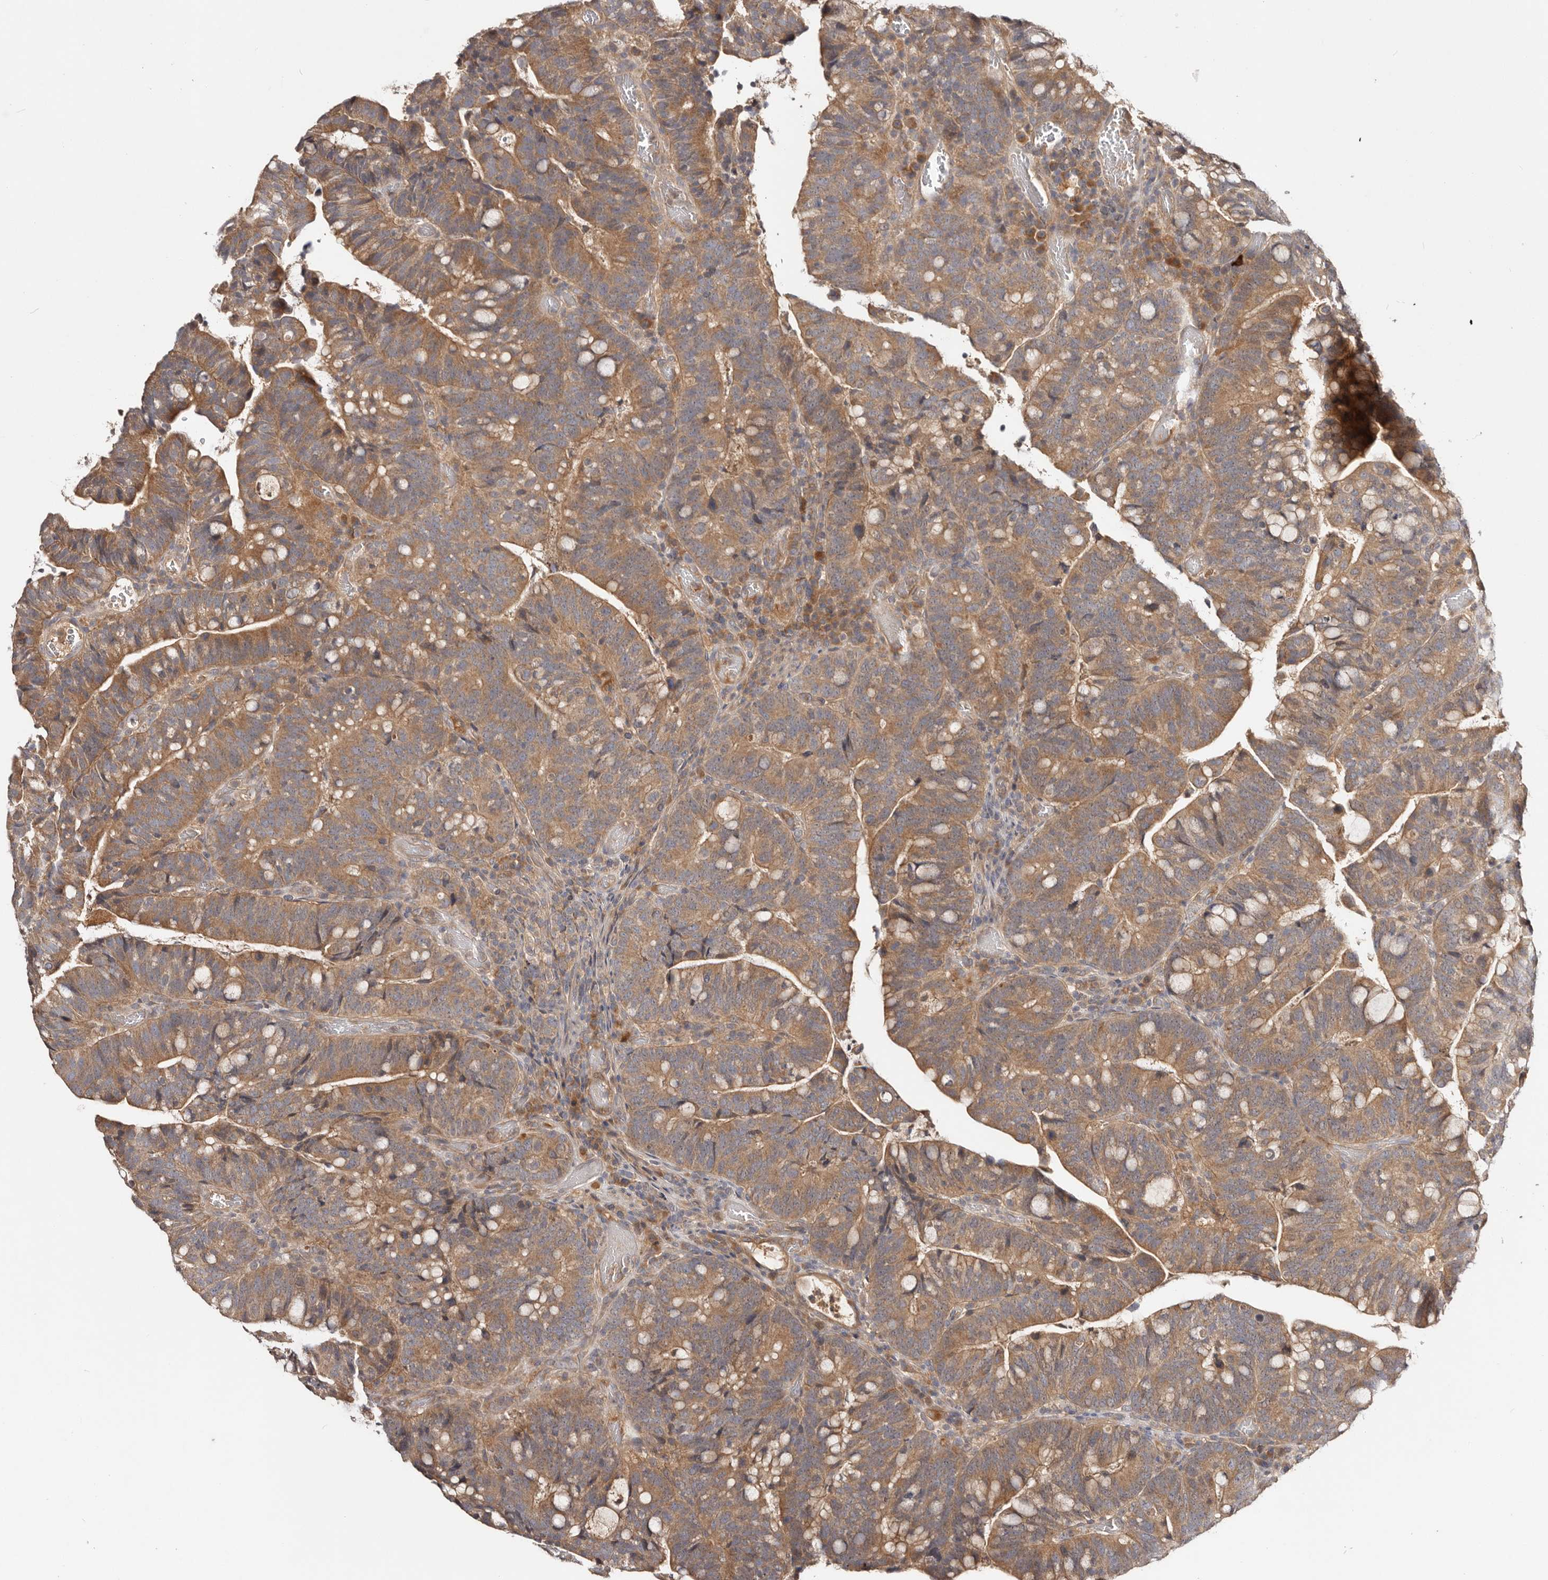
{"staining": {"intensity": "moderate", "quantity": ">75%", "location": "cytoplasmic/membranous"}, "tissue": "colorectal cancer", "cell_type": "Tumor cells", "image_type": "cancer", "snomed": [{"axis": "morphology", "description": "Adenocarcinoma, NOS"}, {"axis": "topography", "description": "Colon"}], "caption": "Adenocarcinoma (colorectal) was stained to show a protein in brown. There is medium levels of moderate cytoplasmic/membranous expression in approximately >75% of tumor cells.", "gene": "PKIB", "patient": {"sex": "female", "age": 66}}